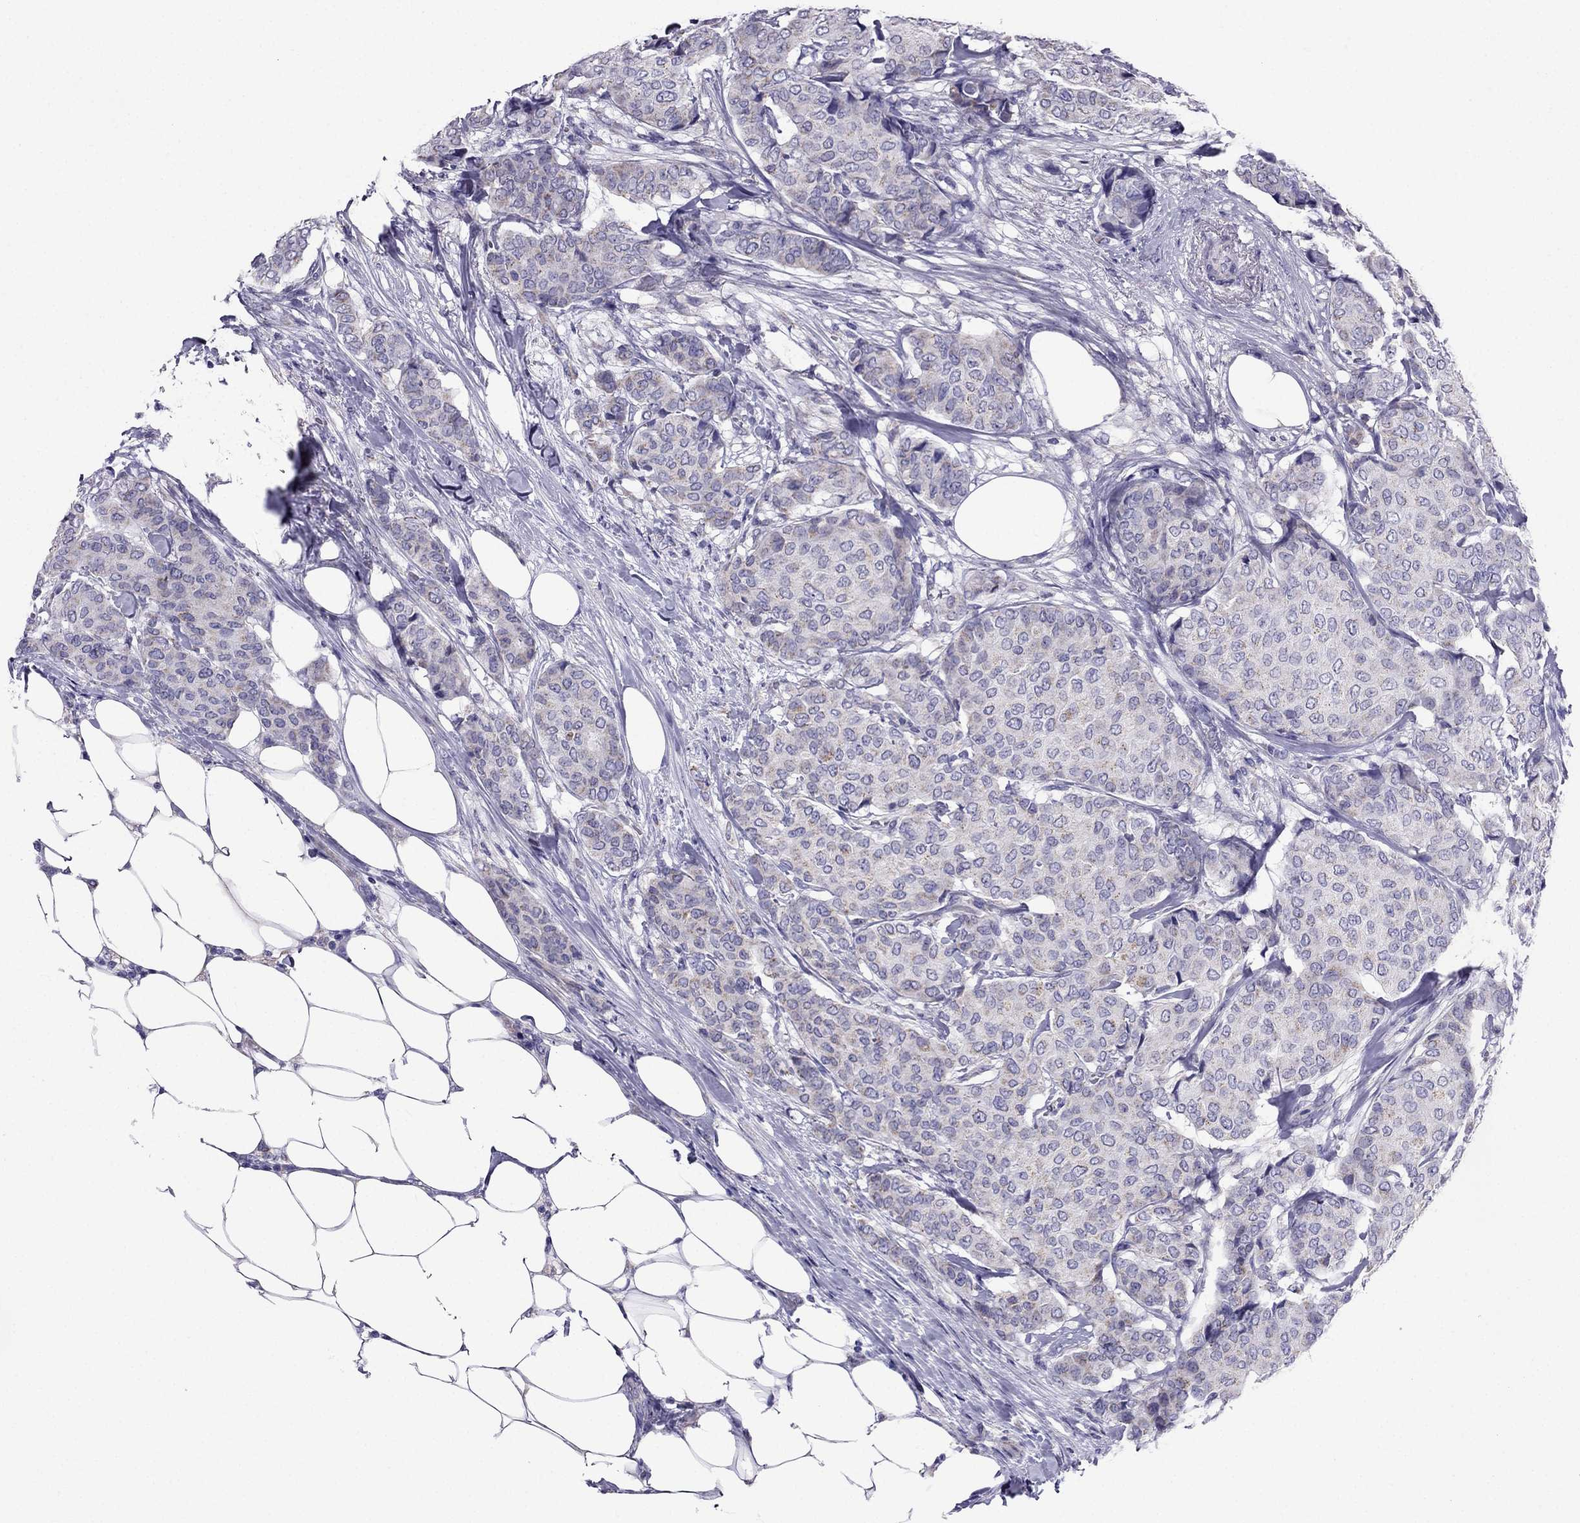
{"staining": {"intensity": "weak", "quantity": "<25%", "location": "cytoplasmic/membranous"}, "tissue": "breast cancer", "cell_type": "Tumor cells", "image_type": "cancer", "snomed": [{"axis": "morphology", "description": "Duct carcinoma"}, {"axis": "topography", "description": "Breast"}], "caption": "Breast cancer (invasive ductal carcinoma) was stained to show a protein in brown. There is no significant positivity in tumor cells.", "gene": "DSC1", "patient": {"sex": "female", "age": 75}}